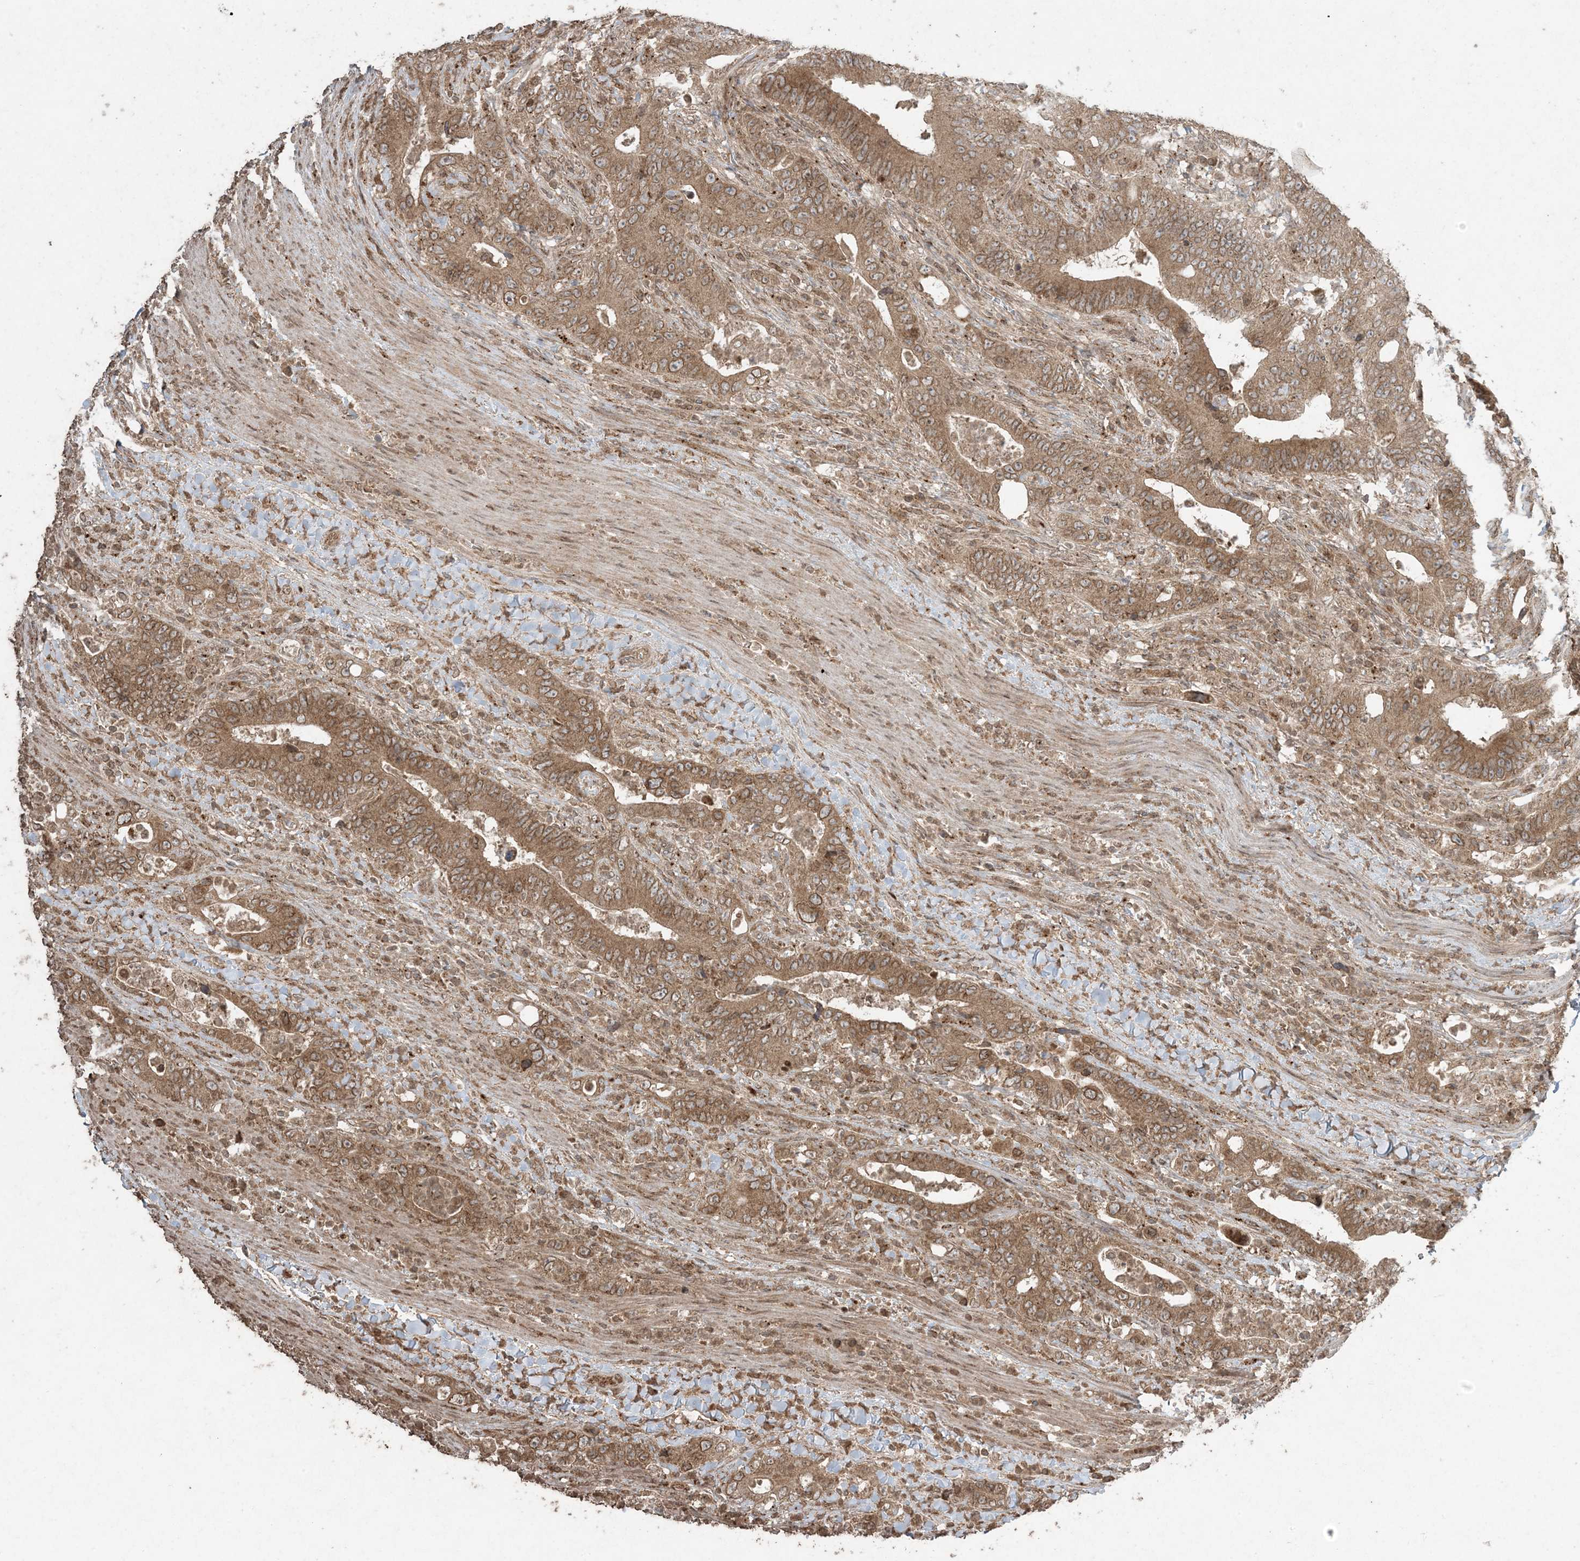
{"staining": {"intensity": "moderate", "quantity": ">75%", "location": "cytoplasmic/membranous"}, "tissue": "colorectal cancer", "cell_type": "Tumor cells", "image_type": "cancer", "snomed": [{"axis": "morphology", "description": "Adenocarcinoma, NOS"}, {"axis": "topography", "description": "Colon"}], "caption": "This is an image of IHC staining of colorectal cancer, which shows moderate positivity in the cytoplasmic/membranous of tumor cells.", "gene": "DDX19B", "patient": {"sex": "female", "age": 75}}